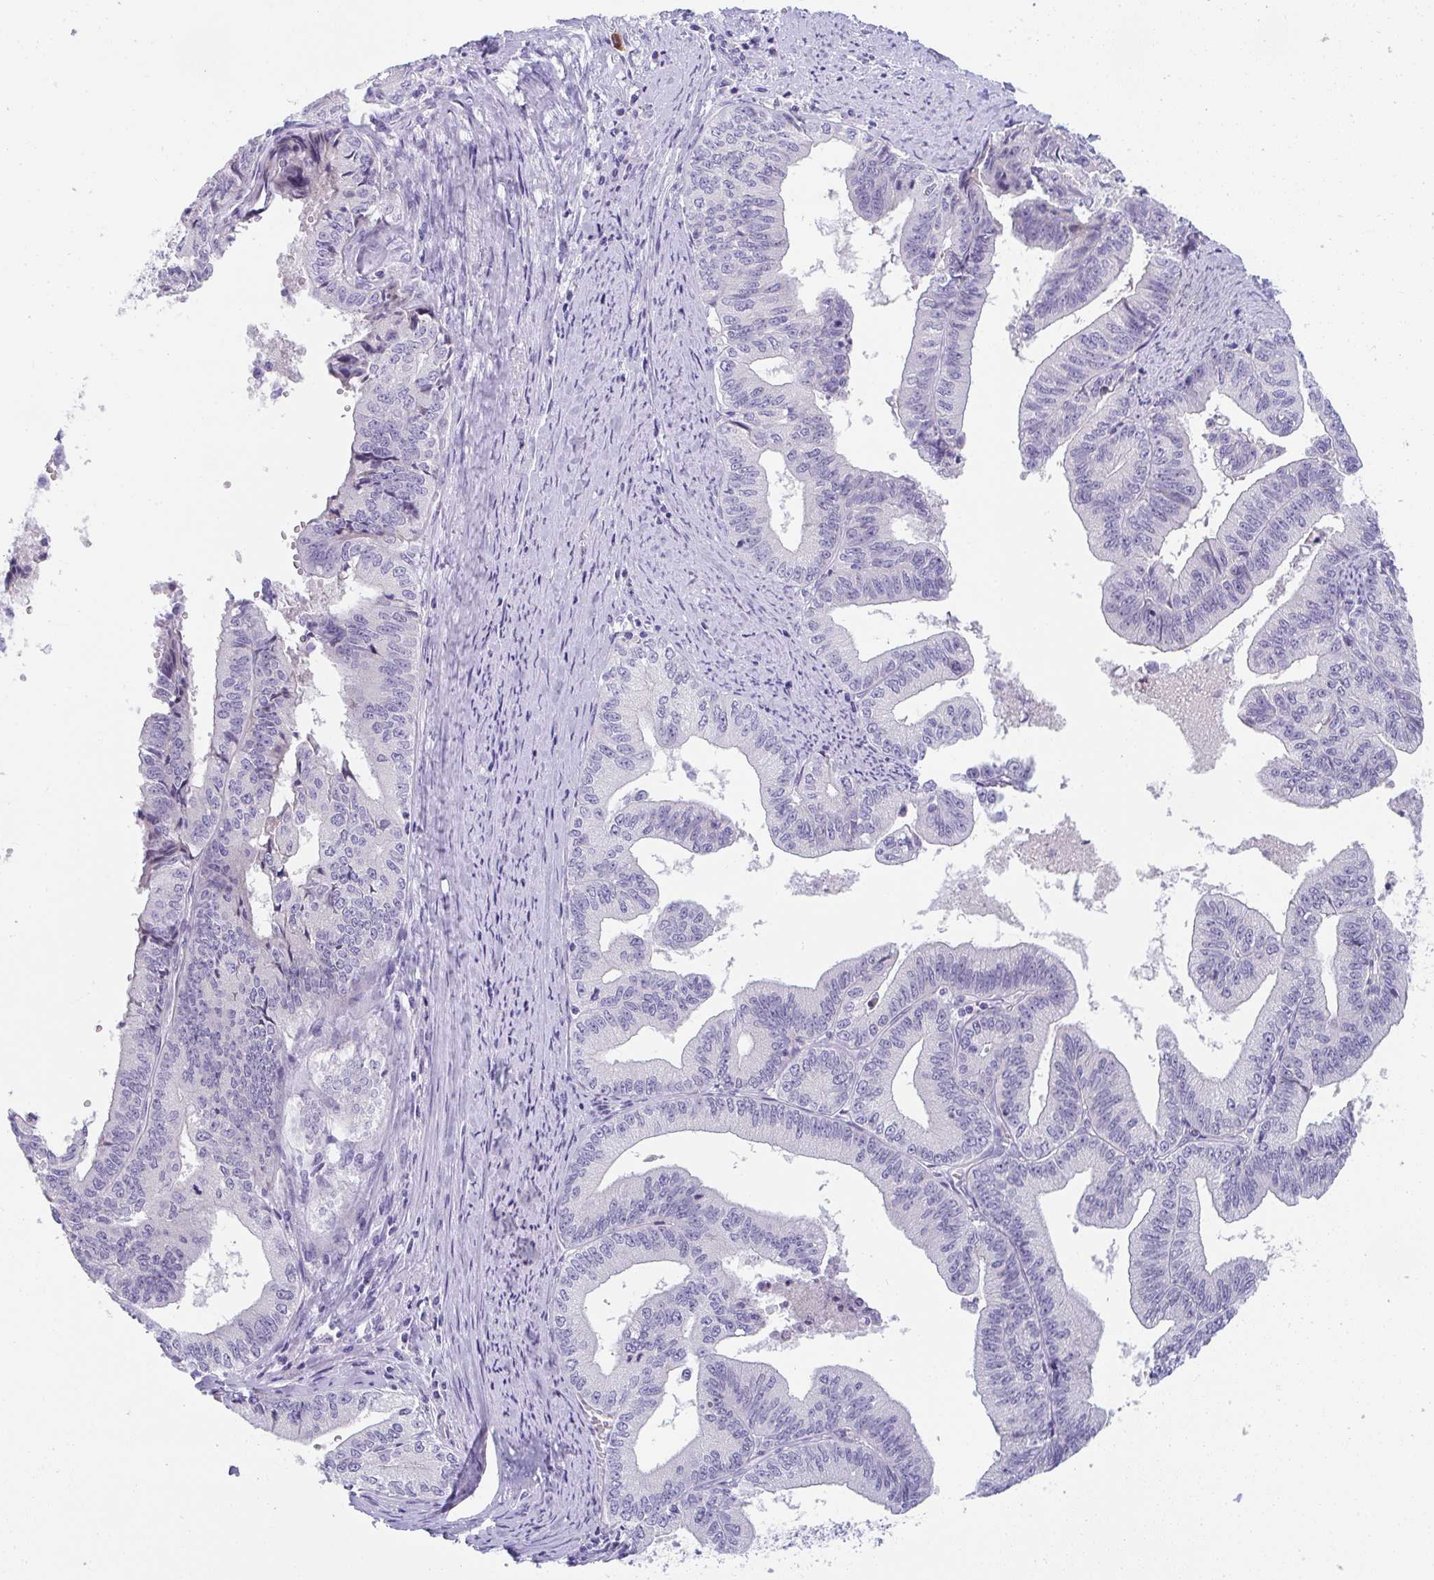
{"staining": {"intensity": "negative", "quantity": "none", "location": "none"}, "tissue": "endometrial cancer", "cell_type": "Tumor cells", "image_type": "cancer", "snomed": [{"axis": "morphology", "description": "Adenocarcinoma, NOS"}, {"axis": "topography", "description": "Endometrium"}], "caption": "A histopathology image of human endometrial cancer is negative for staining in tumor cells.", "gene": "TTC30B", "patient": {"sex": "female", "age": 65}}